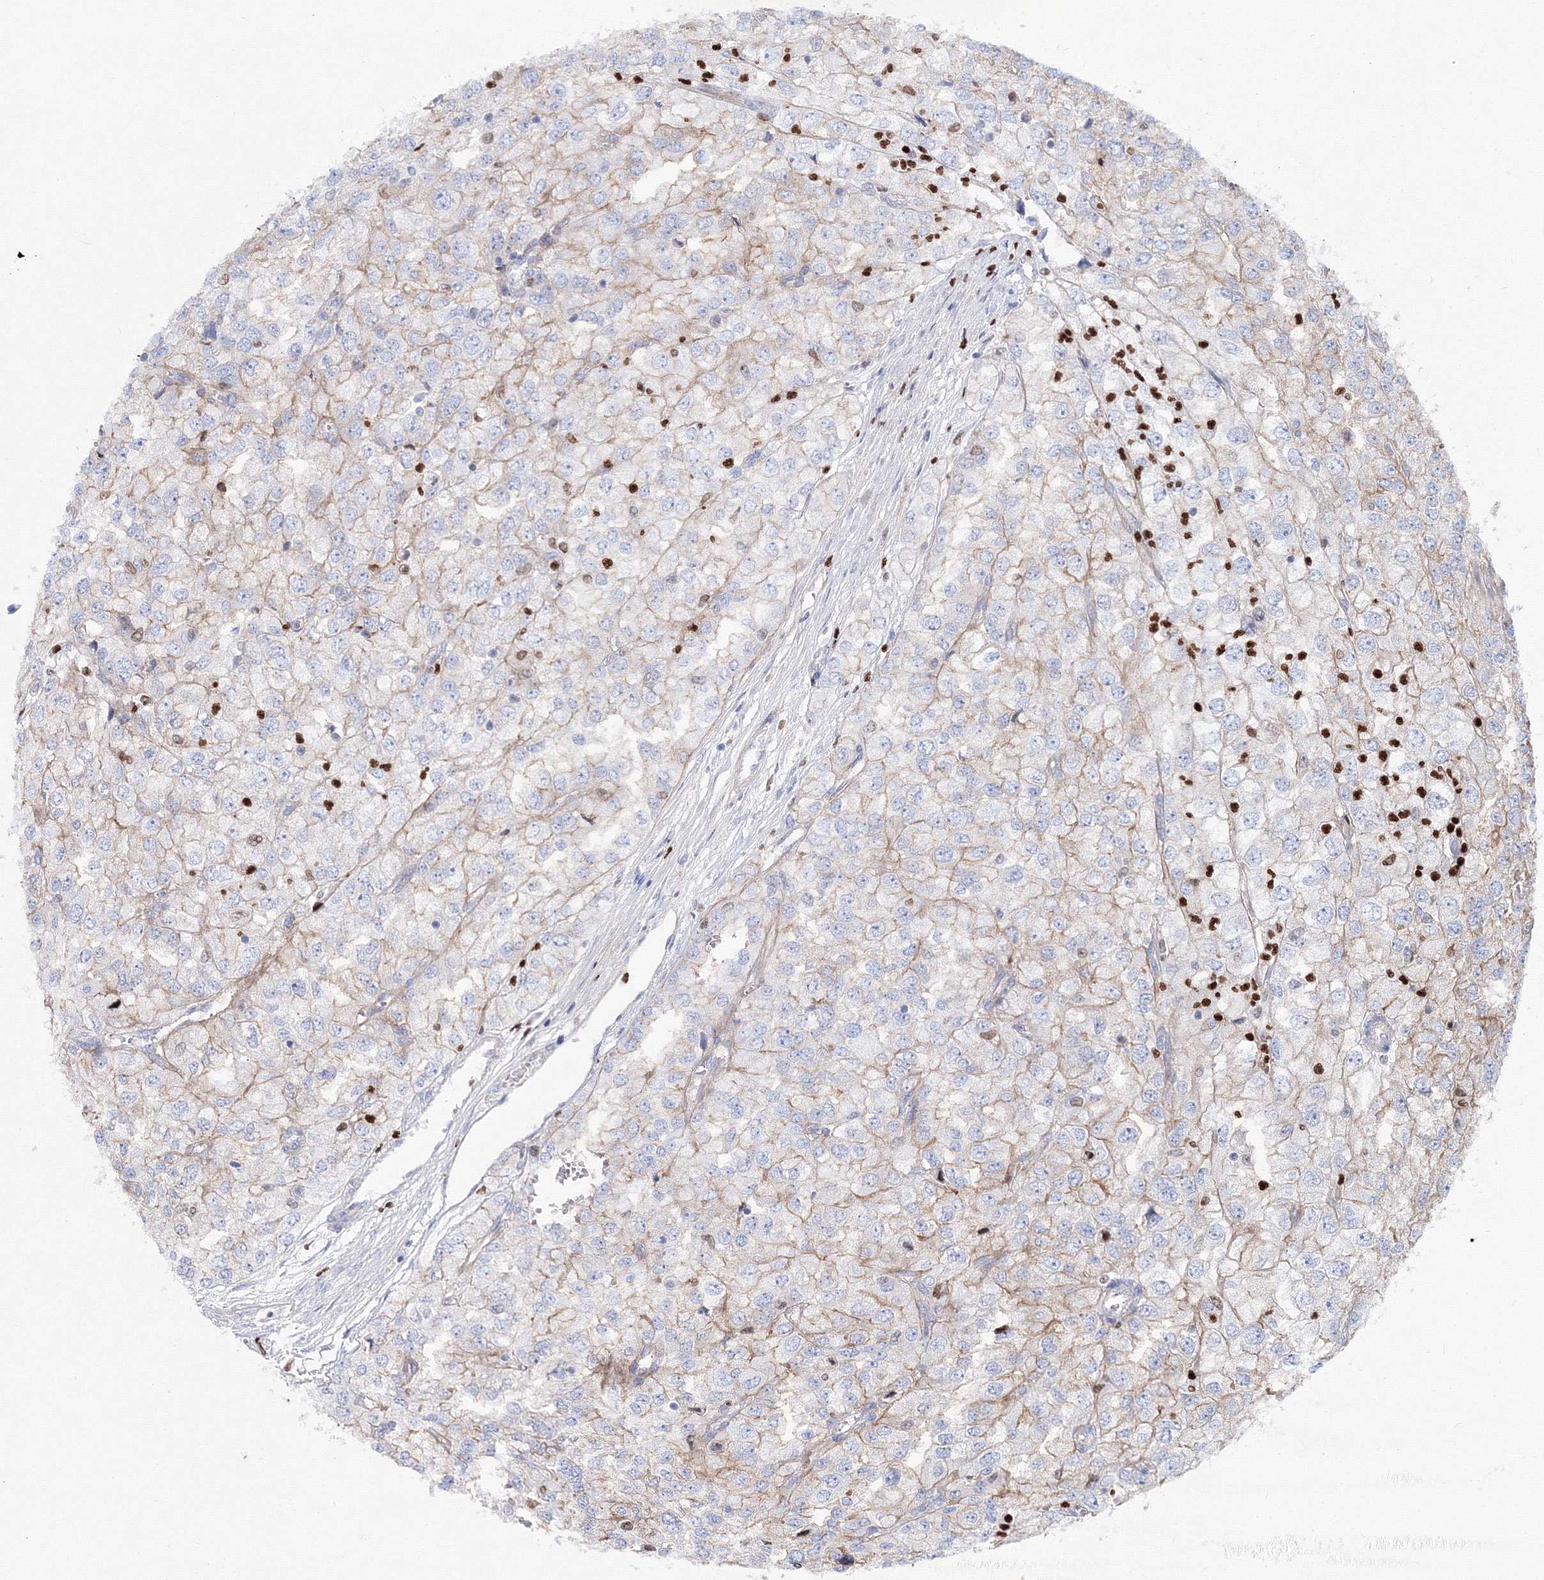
{"staining": {"intensity": "negative", "quantity": "none", "location": "none"}, "tissue": "renal cancer", "cell_type": "Tumor cells", "image_type": "cancer", "snomed": [{"axis": "morphology", "description": "Adenocarcinoma, NOS"}, {"axis": "topography", "description": "Kidney"}], "caption": "DAB immunohistochemical staining of renal adenocarcinoma reveals no significant staining in tumor cells. (IHC, brightfield microscopy, high magnification).", "gene": "C11orf52", "patient": {"sex": "female", "age": 54}}